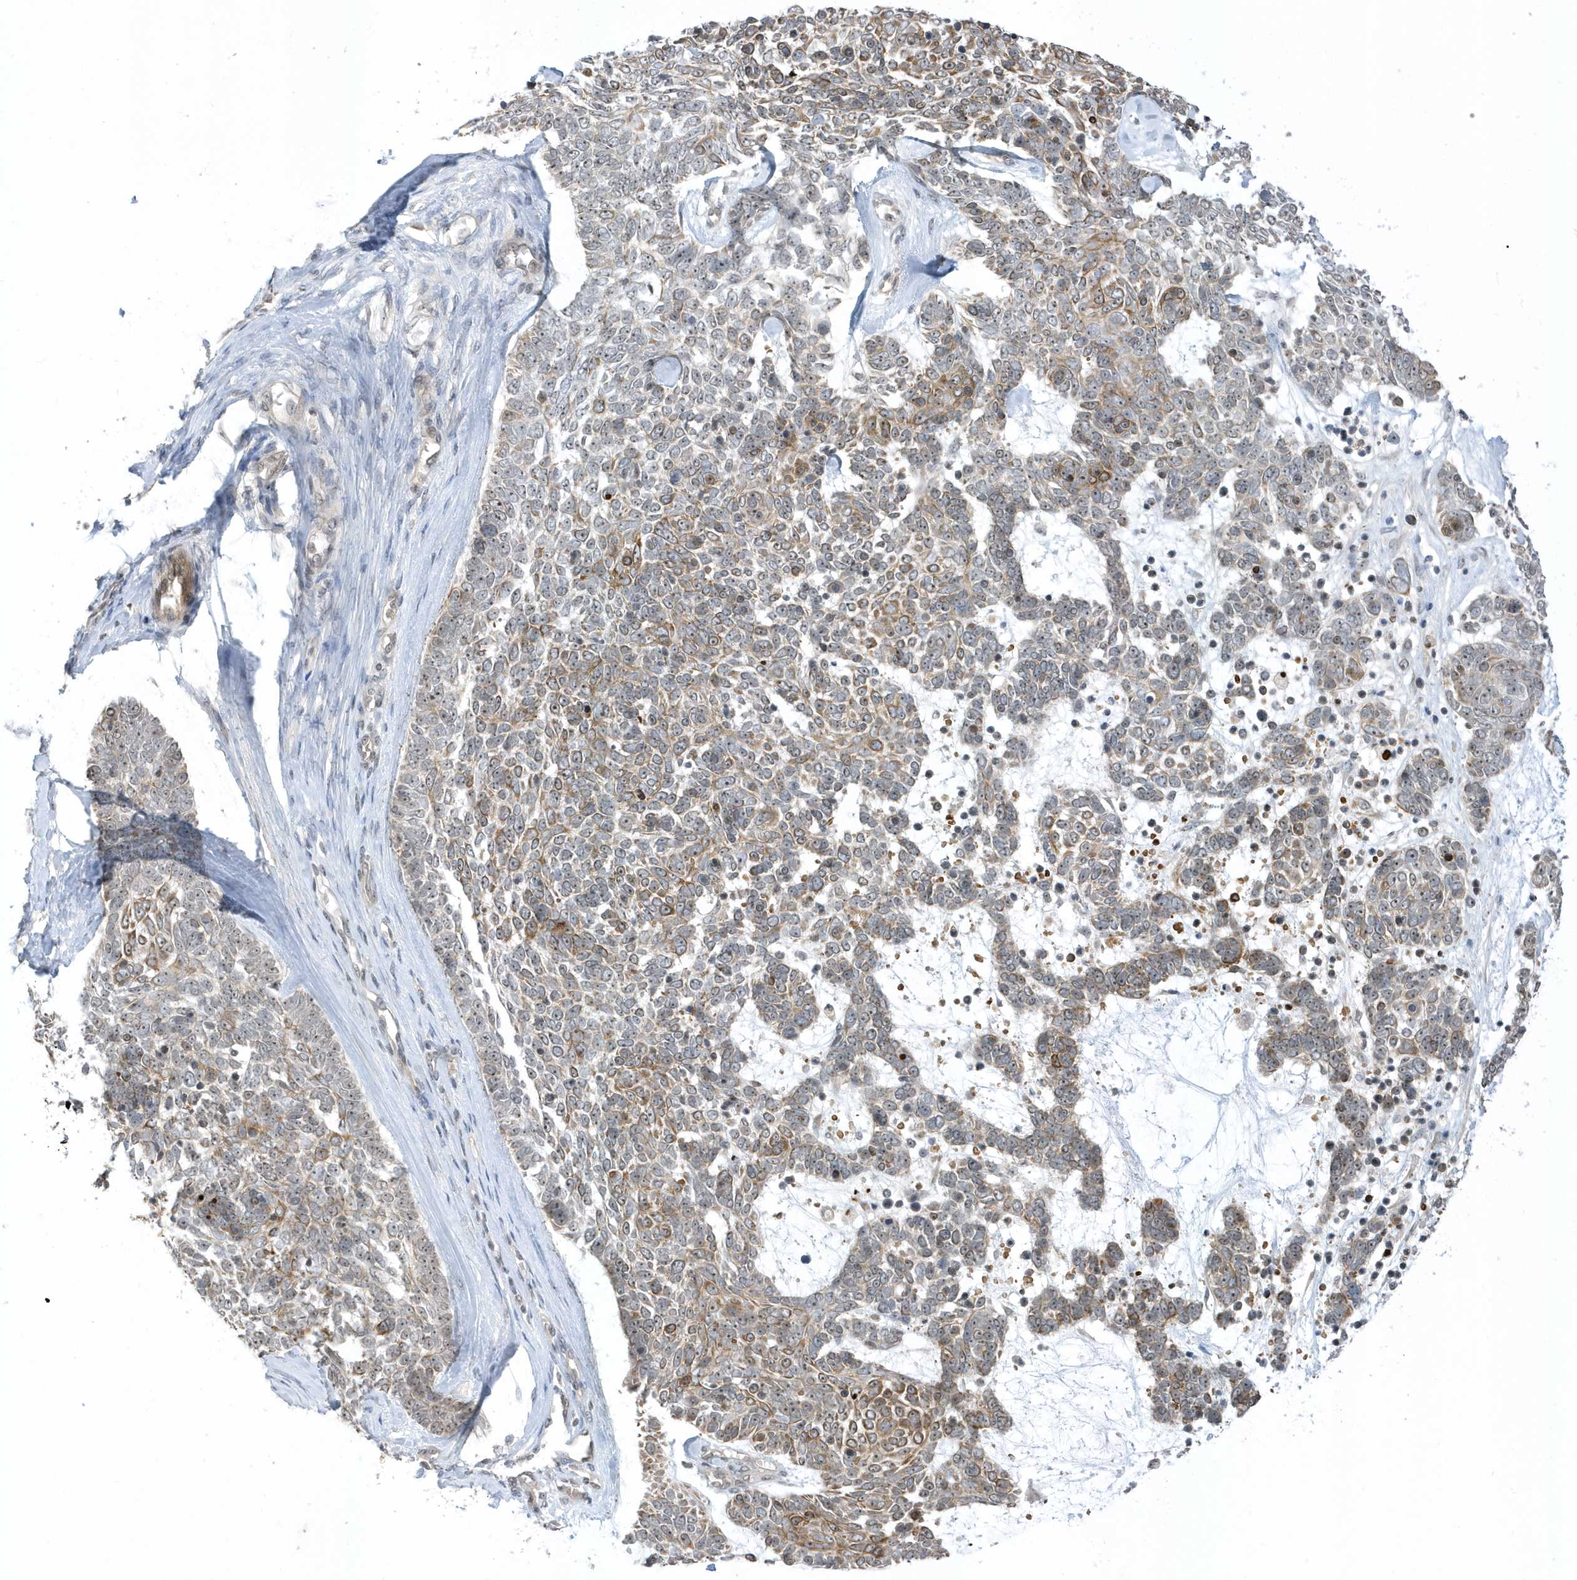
{"staining": {"intensity": "moderate", "quantity": "<25%", "location": "cytoplasmic/membranous"}, "tissue": "skin cancer", "cell_type": "Tumor cells", "image_type": "cancer", "snomed": [{"axis": "morphology", "description": "Basal cell carcinoma"}, {"axis": "topography", "description": "Skin"}], "caption": "Basal cell carcinoma (skin) was stained to show a protein in brown. There is low levels of moderate cytoplasmic/membranous staining in approximately <25% of tumor cells.", "gene": "ZNF740", "patient": {"sex": "female", "age": 81}}